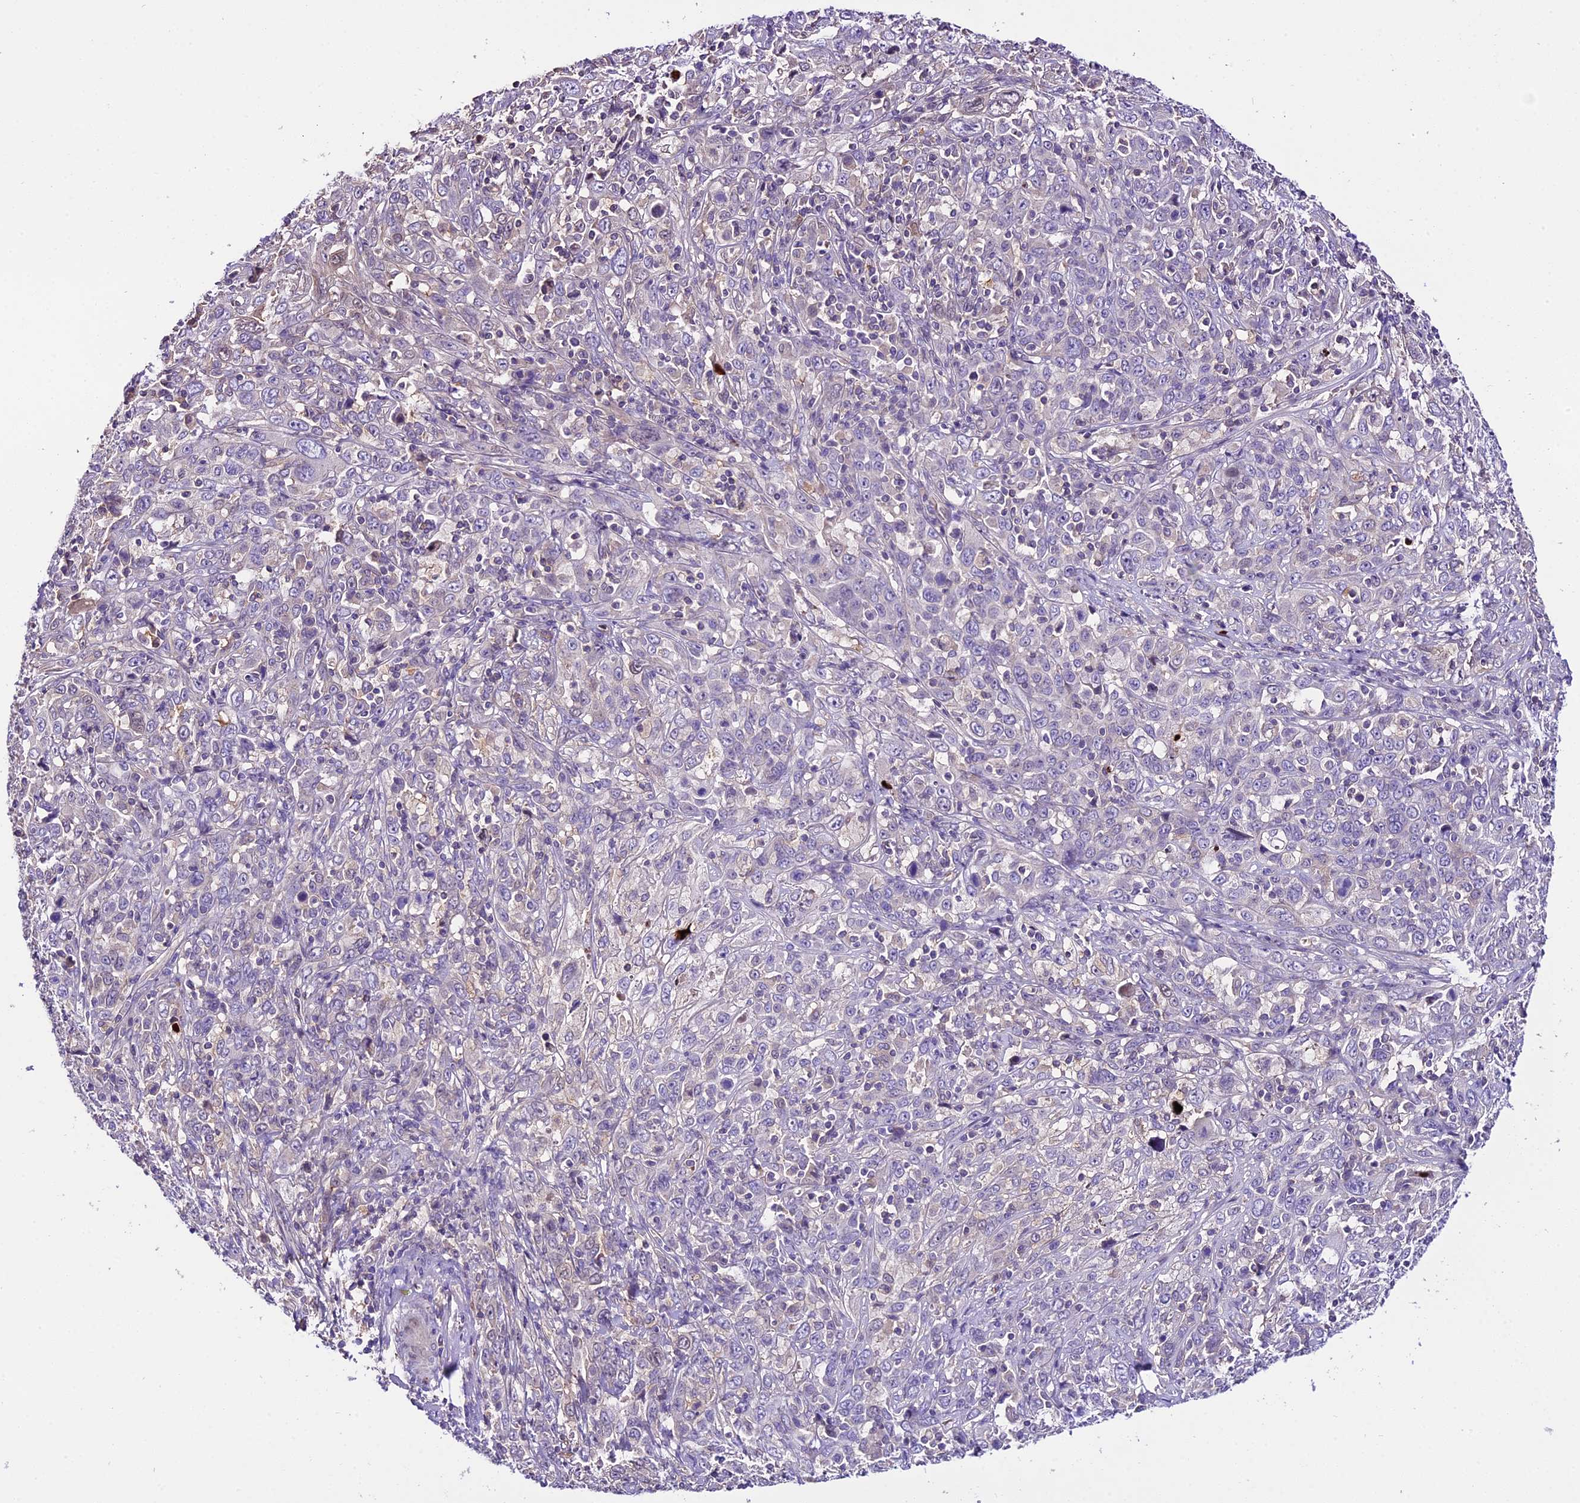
{"staining": {"intensity": "negative", "quantity": "none", "location": "none"}, "tissue": "cervical cancer", "cell_type": "Tumor cells", "image_type": "cancer", "snomed": [{"axis": "morphology", "description": "Squamous cell carcinoma, NOS"}, {"axis": "topography", "description": "Cervix"}], "caption": "Immunohistochemical staining of human squamous cell carcinoma (cervical) shows no significant positivity in tumor cells.", "gene": "MAP3K7CL", "patient": {"sex": "female", "age": 46}}